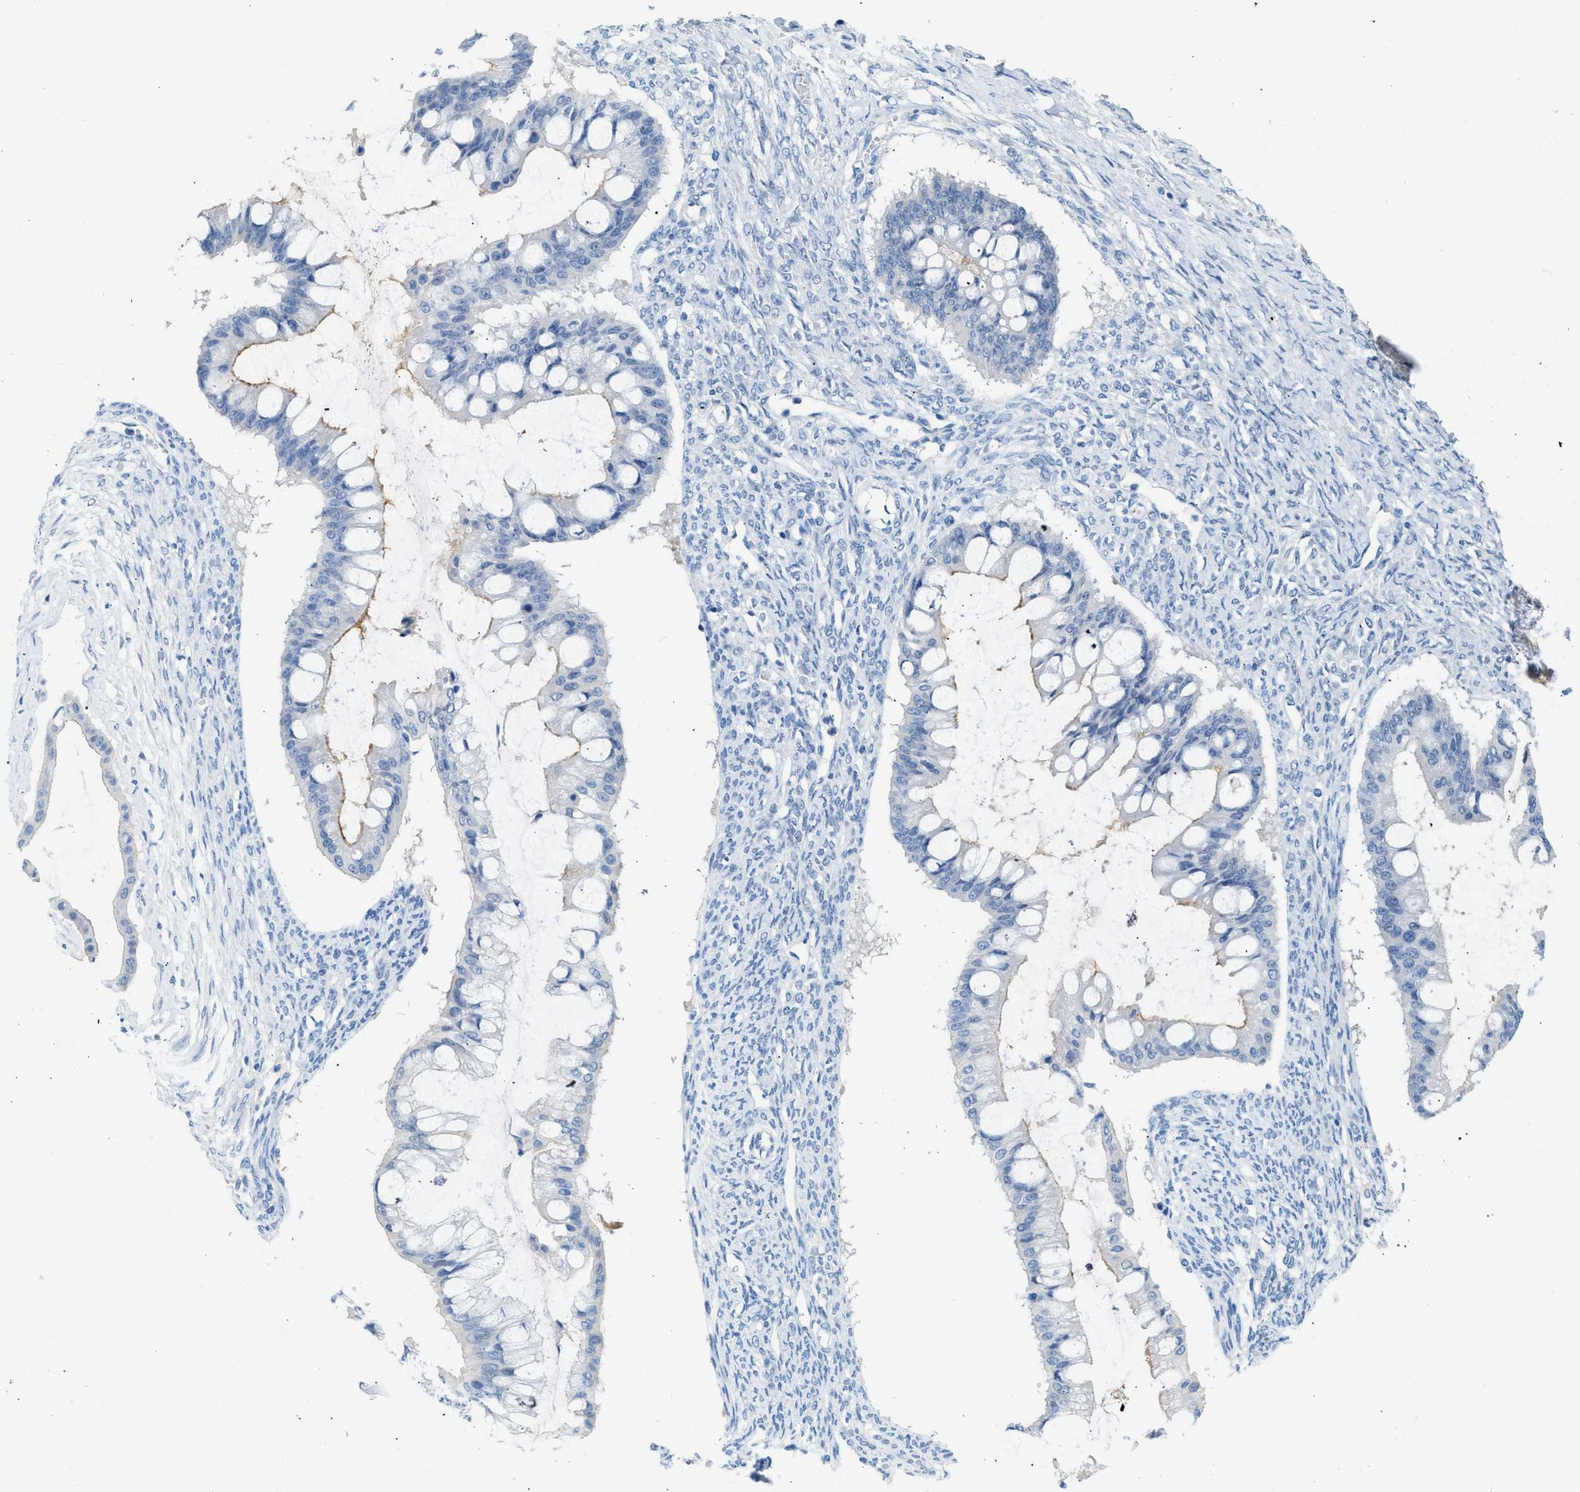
{"staining": {"intensity": "negative", "quantity": "none", "location": "none"}, "tissue": "ovarian cancer", "cell_type": "Tumor cells", "image_type": "cancer", "snomed": [{"axis": "morphology", "description": "Cystadenocarcinoma, mucinous, NOS"}, {"axis": "topography", "description": "Ovary"}], "caption": "Tumor cells show no significant protein expression in ovarian mucinous cystadenocarcinoma. Brightfield microscopy of immunohistochemistry stained with DAB (brown) and hematoxylin (blue), captured at high magnification.", "gene": "SPAM1", "patient": {"sex": "female", "age": 73}}